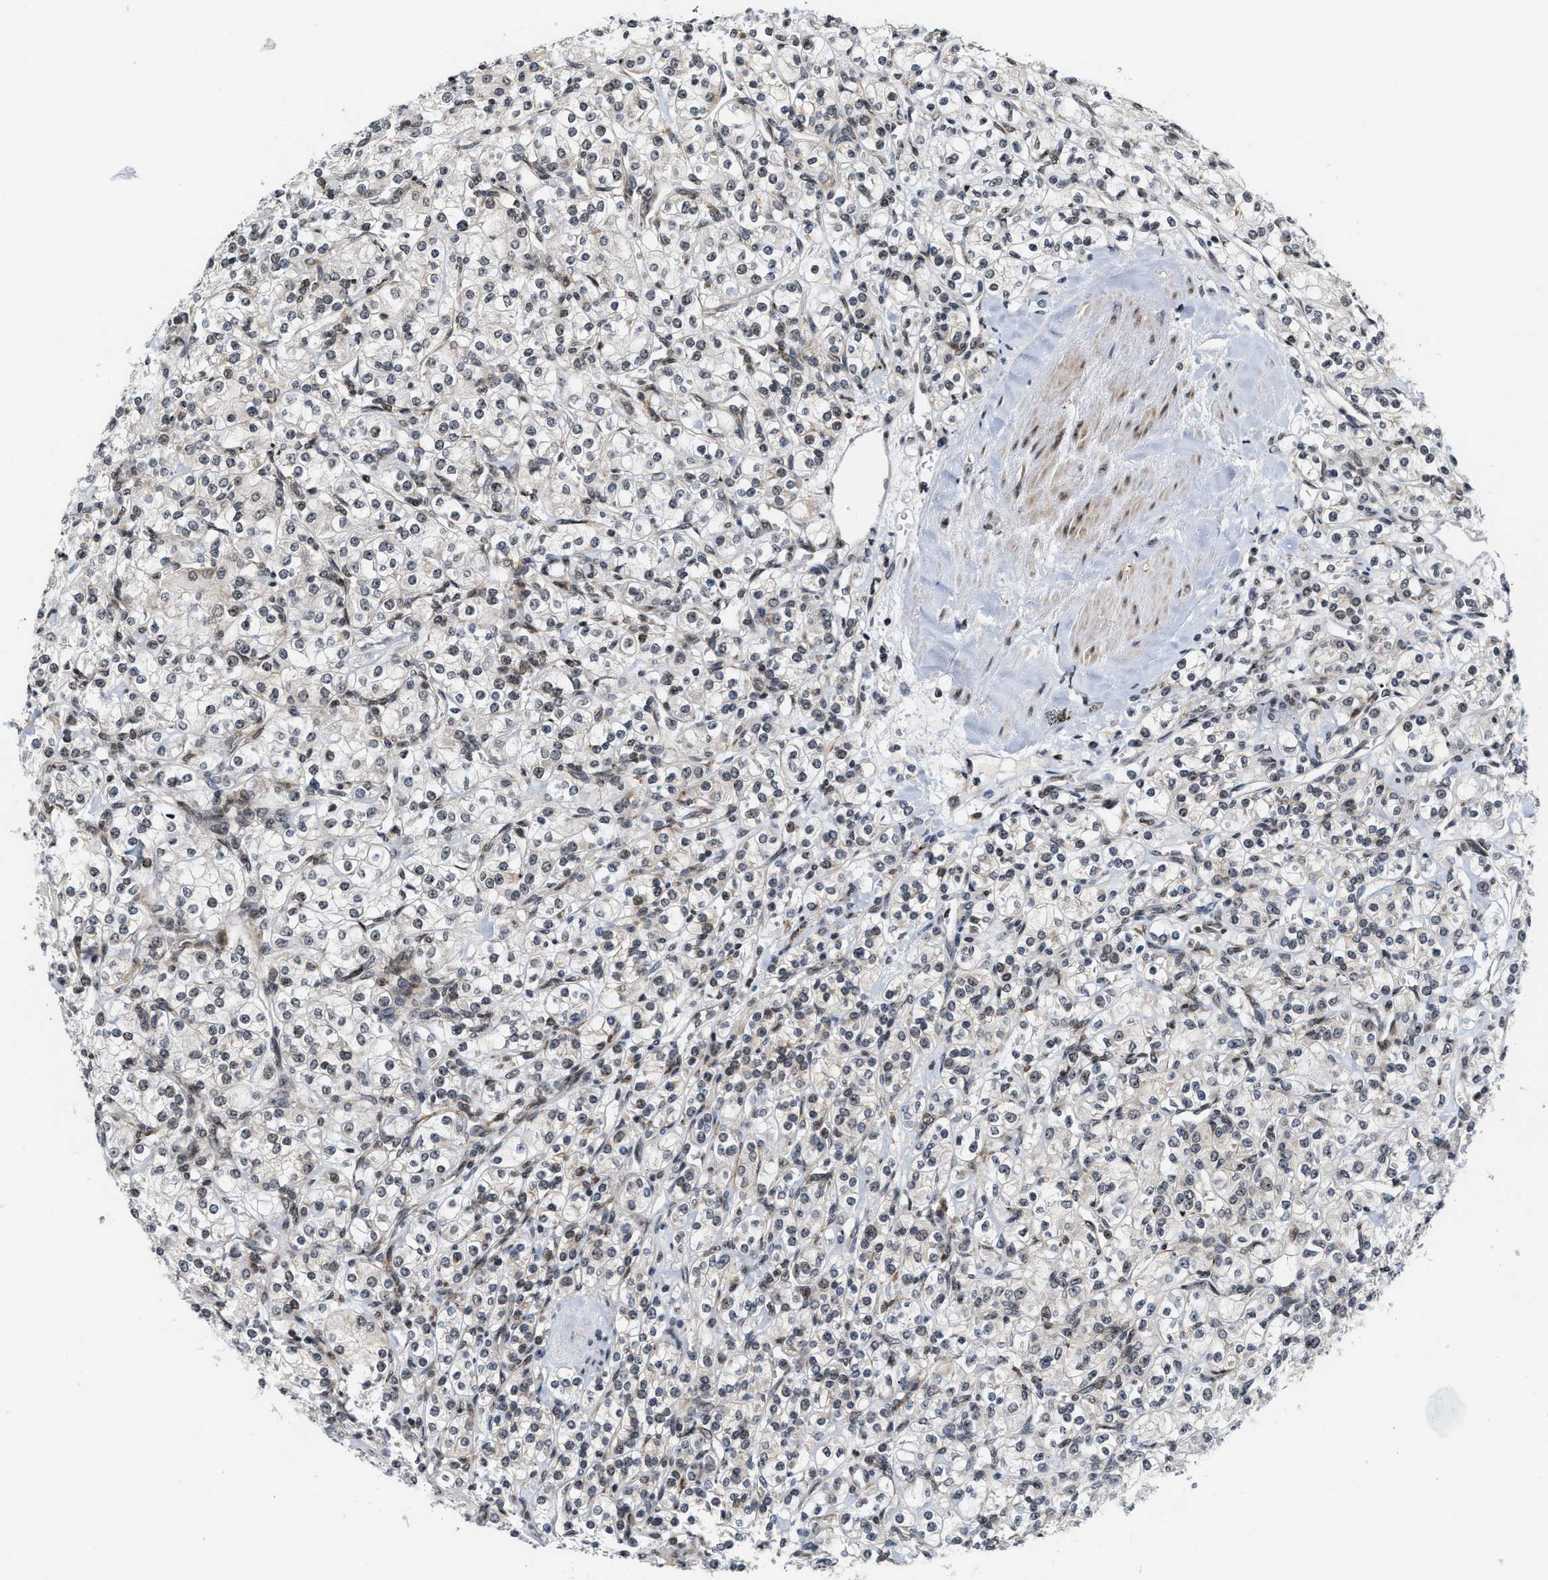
{"staining": {"intensity": "weak", "quantity": "<25%", "location": "nuclear"}, "tissue": "renal cancer", "cell_type": "Tumor cells", "image_type": "cancer", "snomed": [{"axis": "morphology", "description": "Adenocarcinoma, NOS"}, {"axis": "topography", "description": "Kidney"}], "caption": "The micrograph exhibits no significant positivity in tumor cells of renal cancer (adenocarcinoma).", "gene": "ANKRD6", "patient": {"sex": "male", "age": 77}}